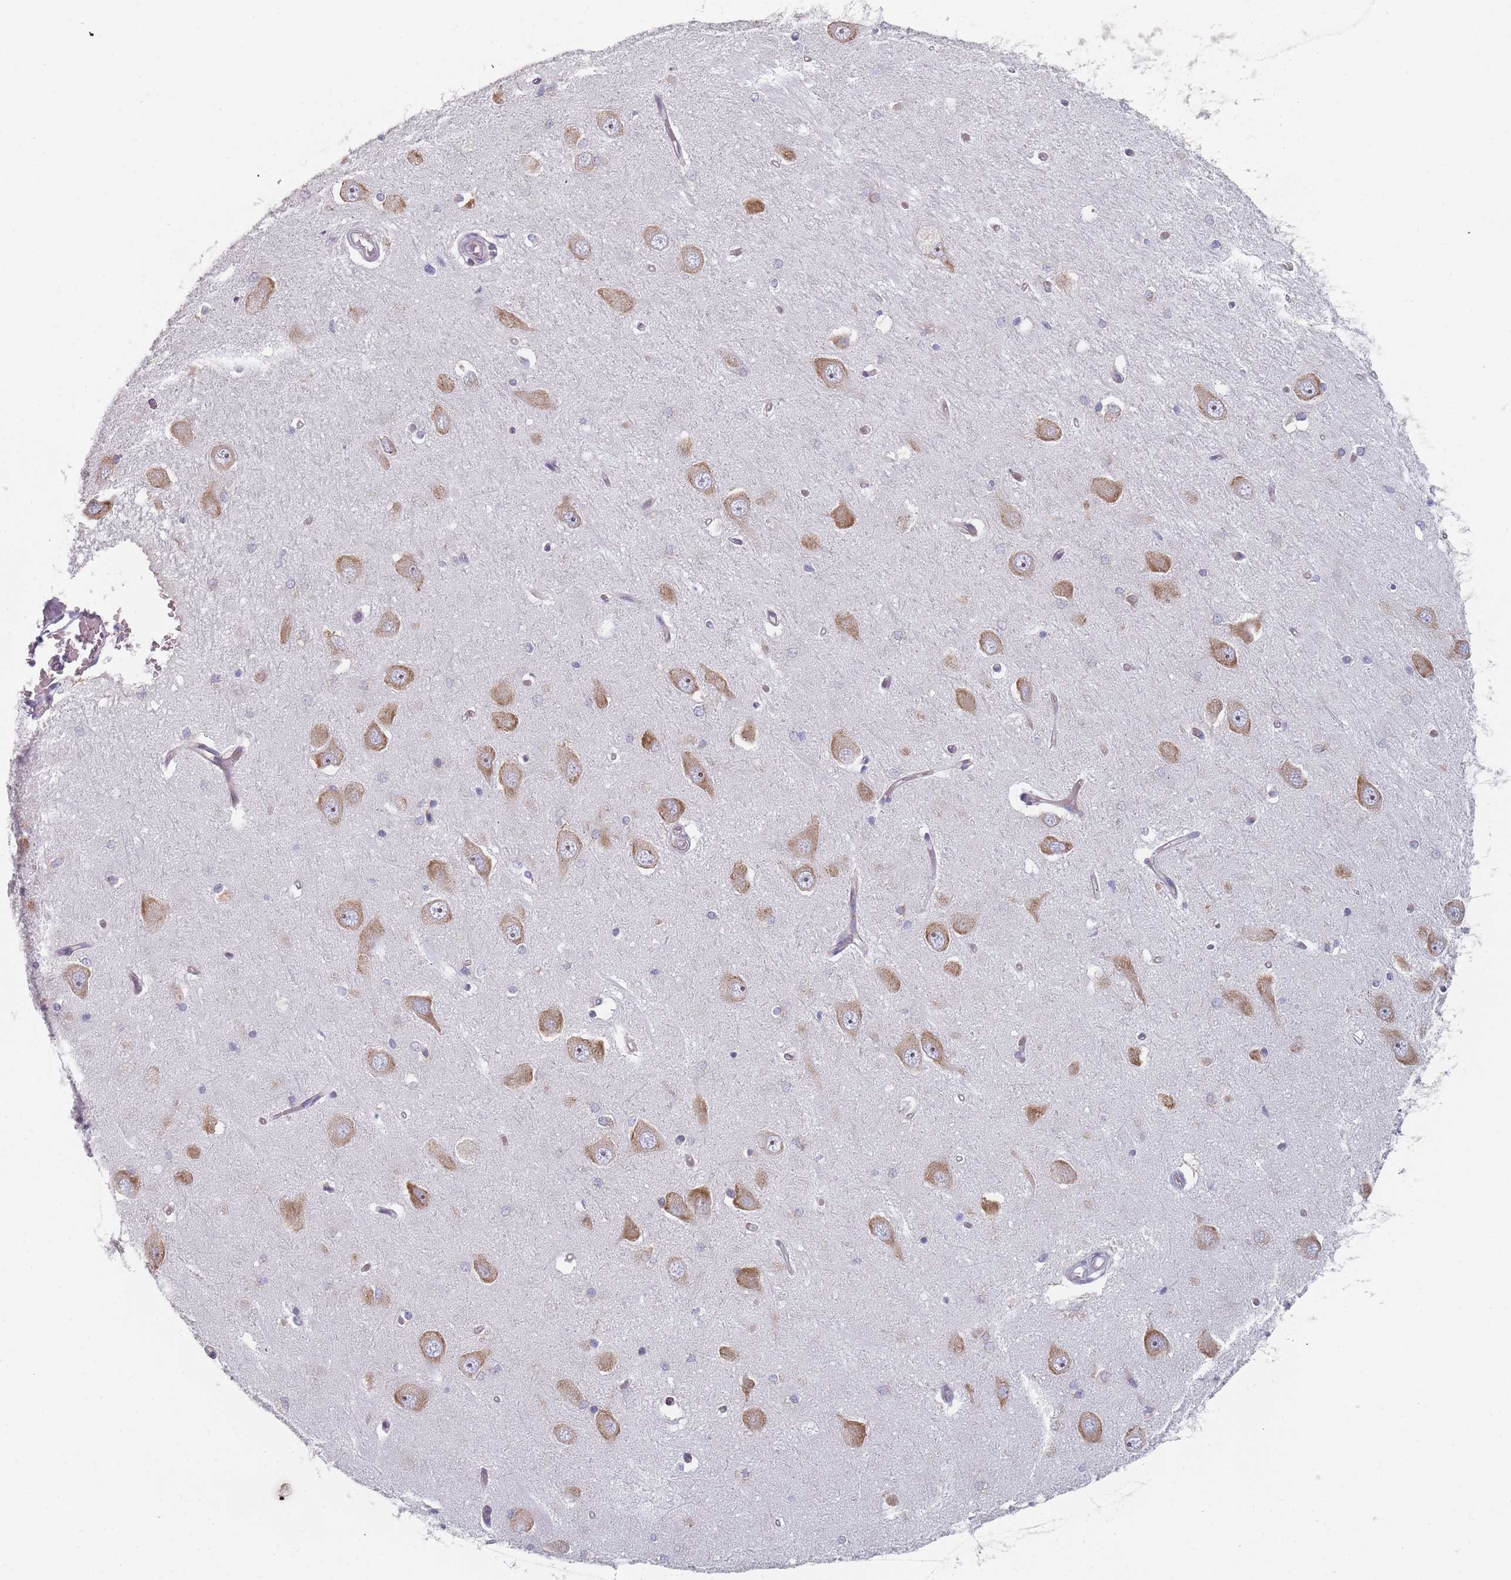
{"staining": {"intensity": "negative", "quantity": "none", "location": "none"}, "tissue": "hippocampus", "cell_type": "Glial cells", "image_type": "normal", "snomed": [{"axis": "morphology", "description": "Normal tissue, NOS"}, {"axis": "topography", "description": "Hippocampus"}], "caption": "Immunohistochemical staining of benign human hippocampus reveals no significant staining in glial cells. (Immunohistochemistry, brightfield microscopy, high magnification).", "gene": "CACNG5", "patient": {"sex": "male", "age": 45}}